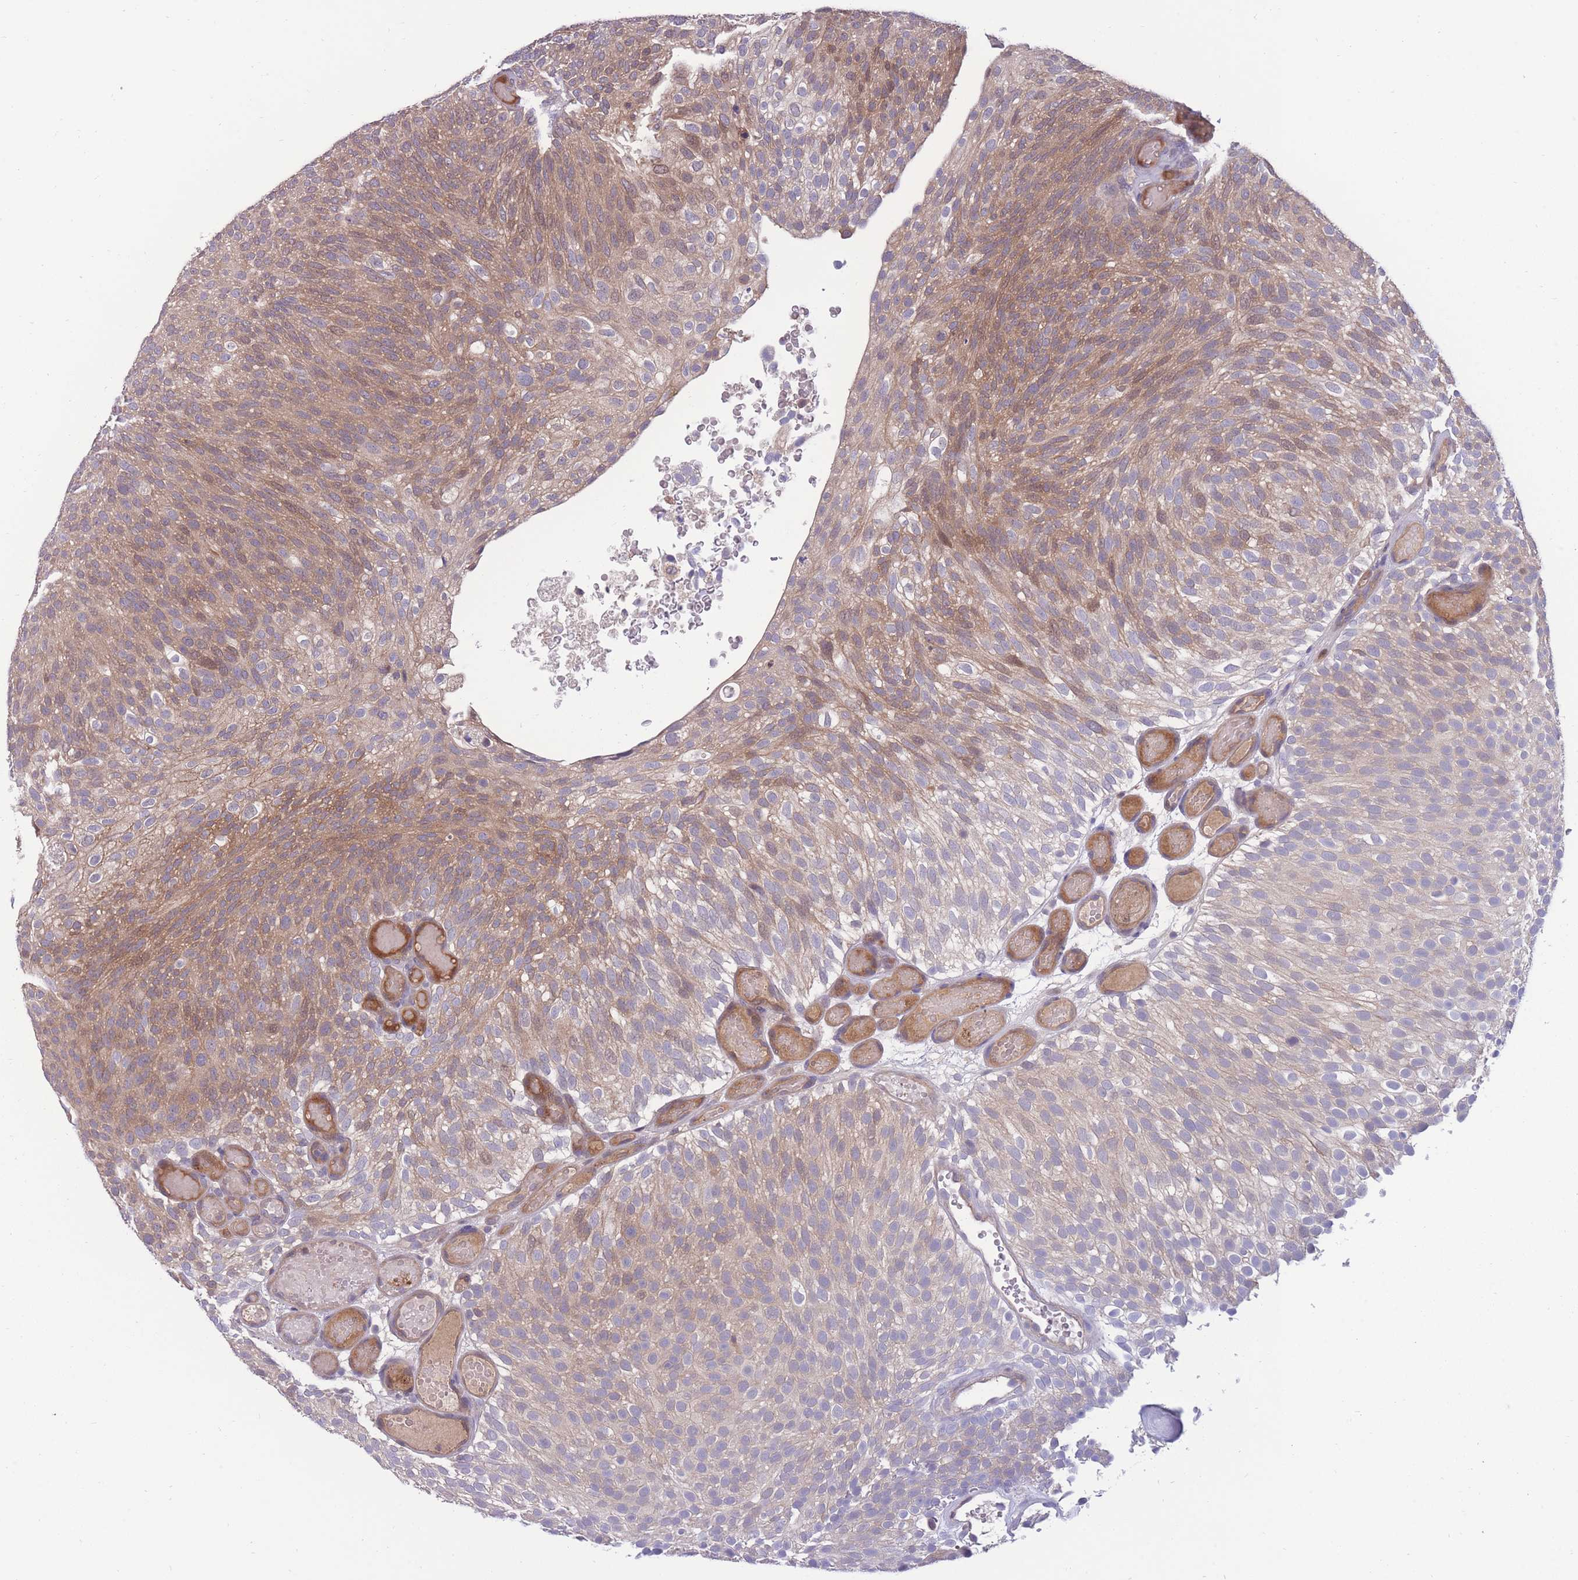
{"staining": {"intensity": "moderate", "quantity": "<25%", "location": "cytoplasmic/membranous"}, "tissue": "urothelial cancer", "cell_type": "Tumor cells", "image_type": "cancer", "snomed": [{"axis": "morphology", "description": "Urothelial carcinoma, Low grade"}, {"axis": "topography", "description": "Urinary bladder"}], "caption": "This is a photomicrograph of immunohistochemistry (IHC) staining of urothelial cancer, which shows moderate expression in the cytoplasmic/membranous of tumor cells.", "gene": "UBE2N", "patient": {"sex": "male", "age": 78}}